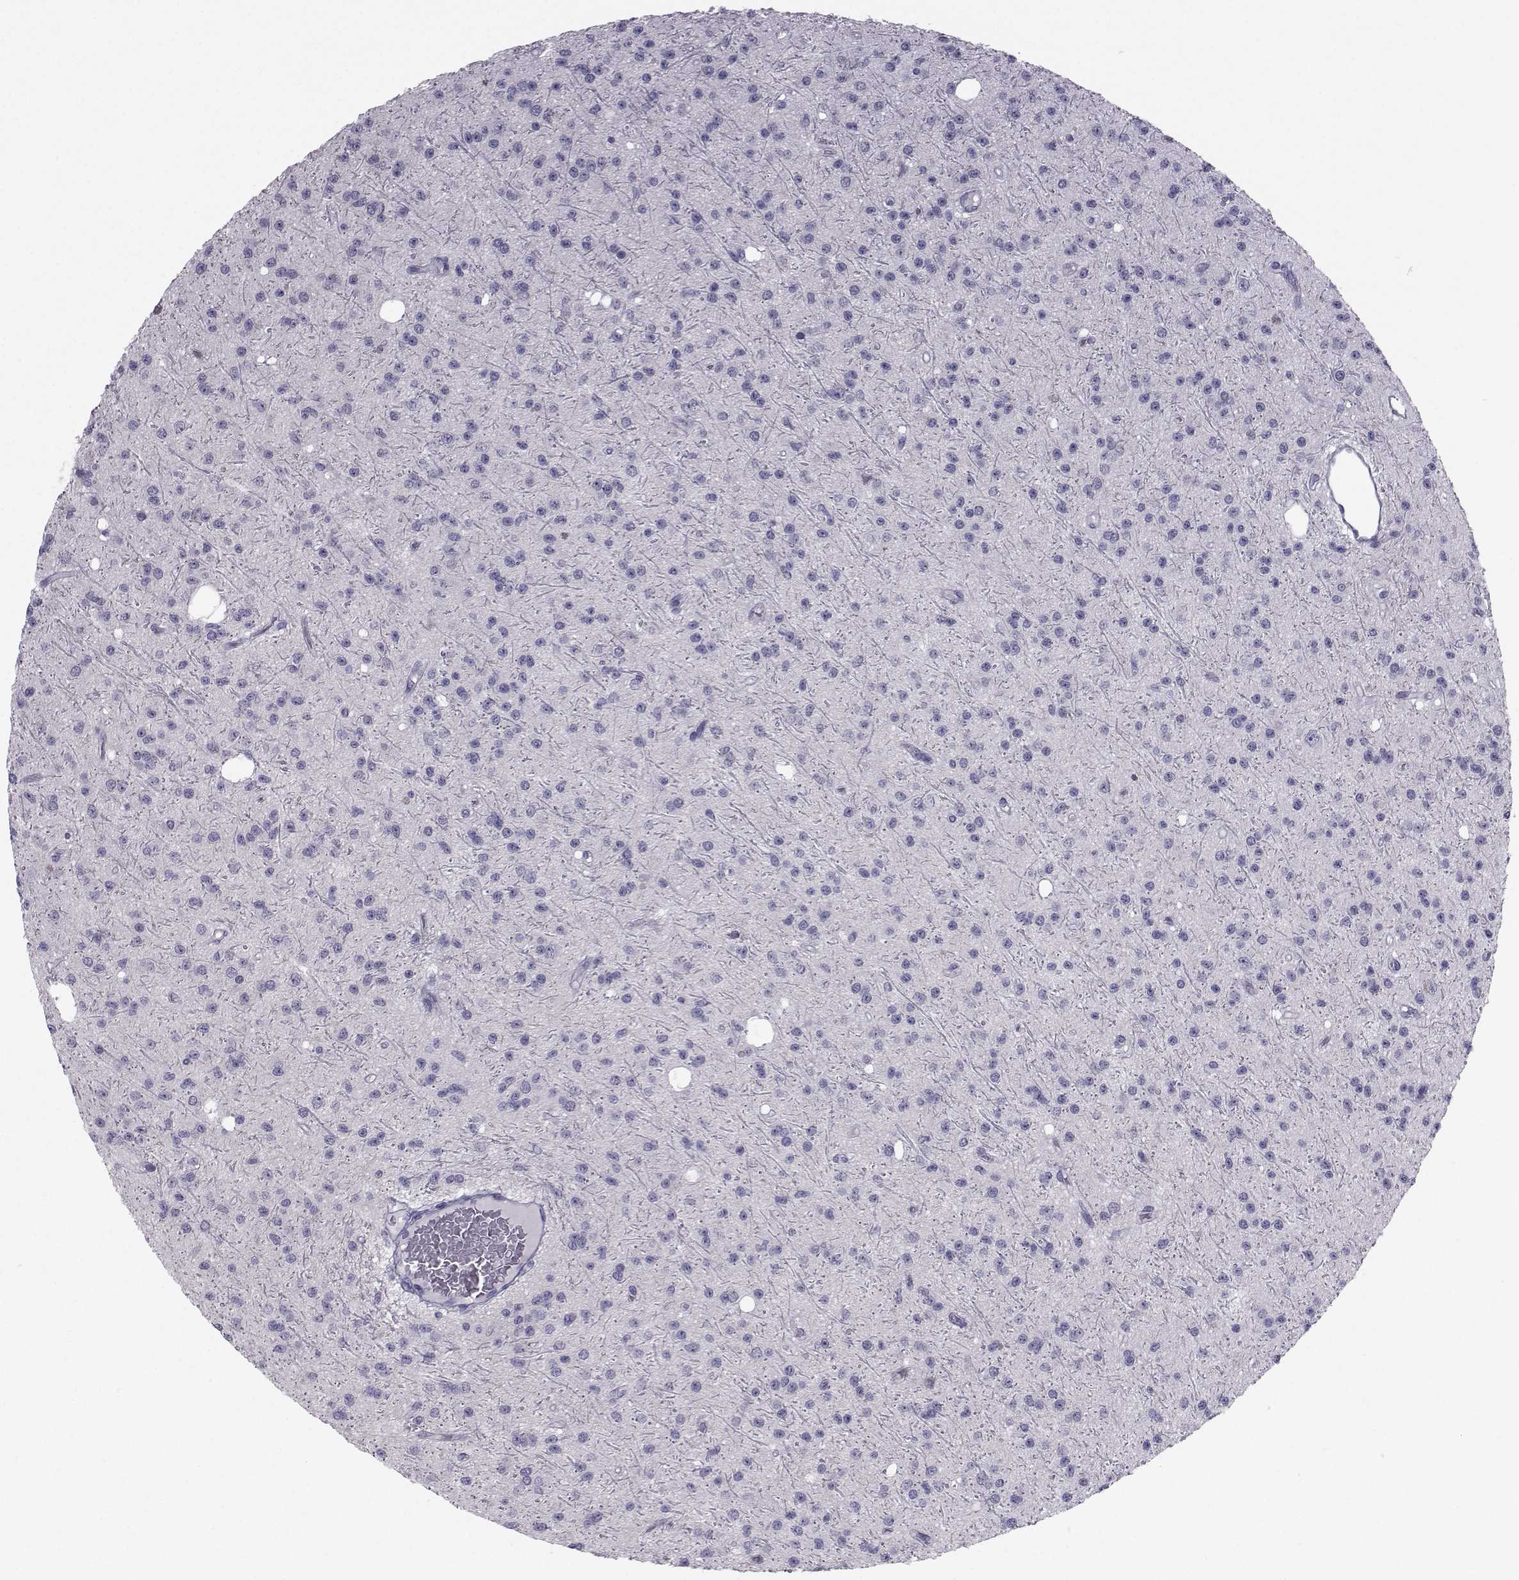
{"staining": {"intensity": "negative", "quantity": "none", "location": "none"}, "tissue": "glioma", "cell_type": "Tumor cells", "image_type": "cancer", "snomed": [{"axis": "morphology", "description": "Glioma, malignant, Low grade"}, {"axis": "topography", "description": "Brain"}], "caption": "The immunohistochemistry image has no significant positivity in tumor cells of malignant glioma (low-grade) tissue.", "gene": "GARIN3", "patient": {"sex": "male", "age": 27}}